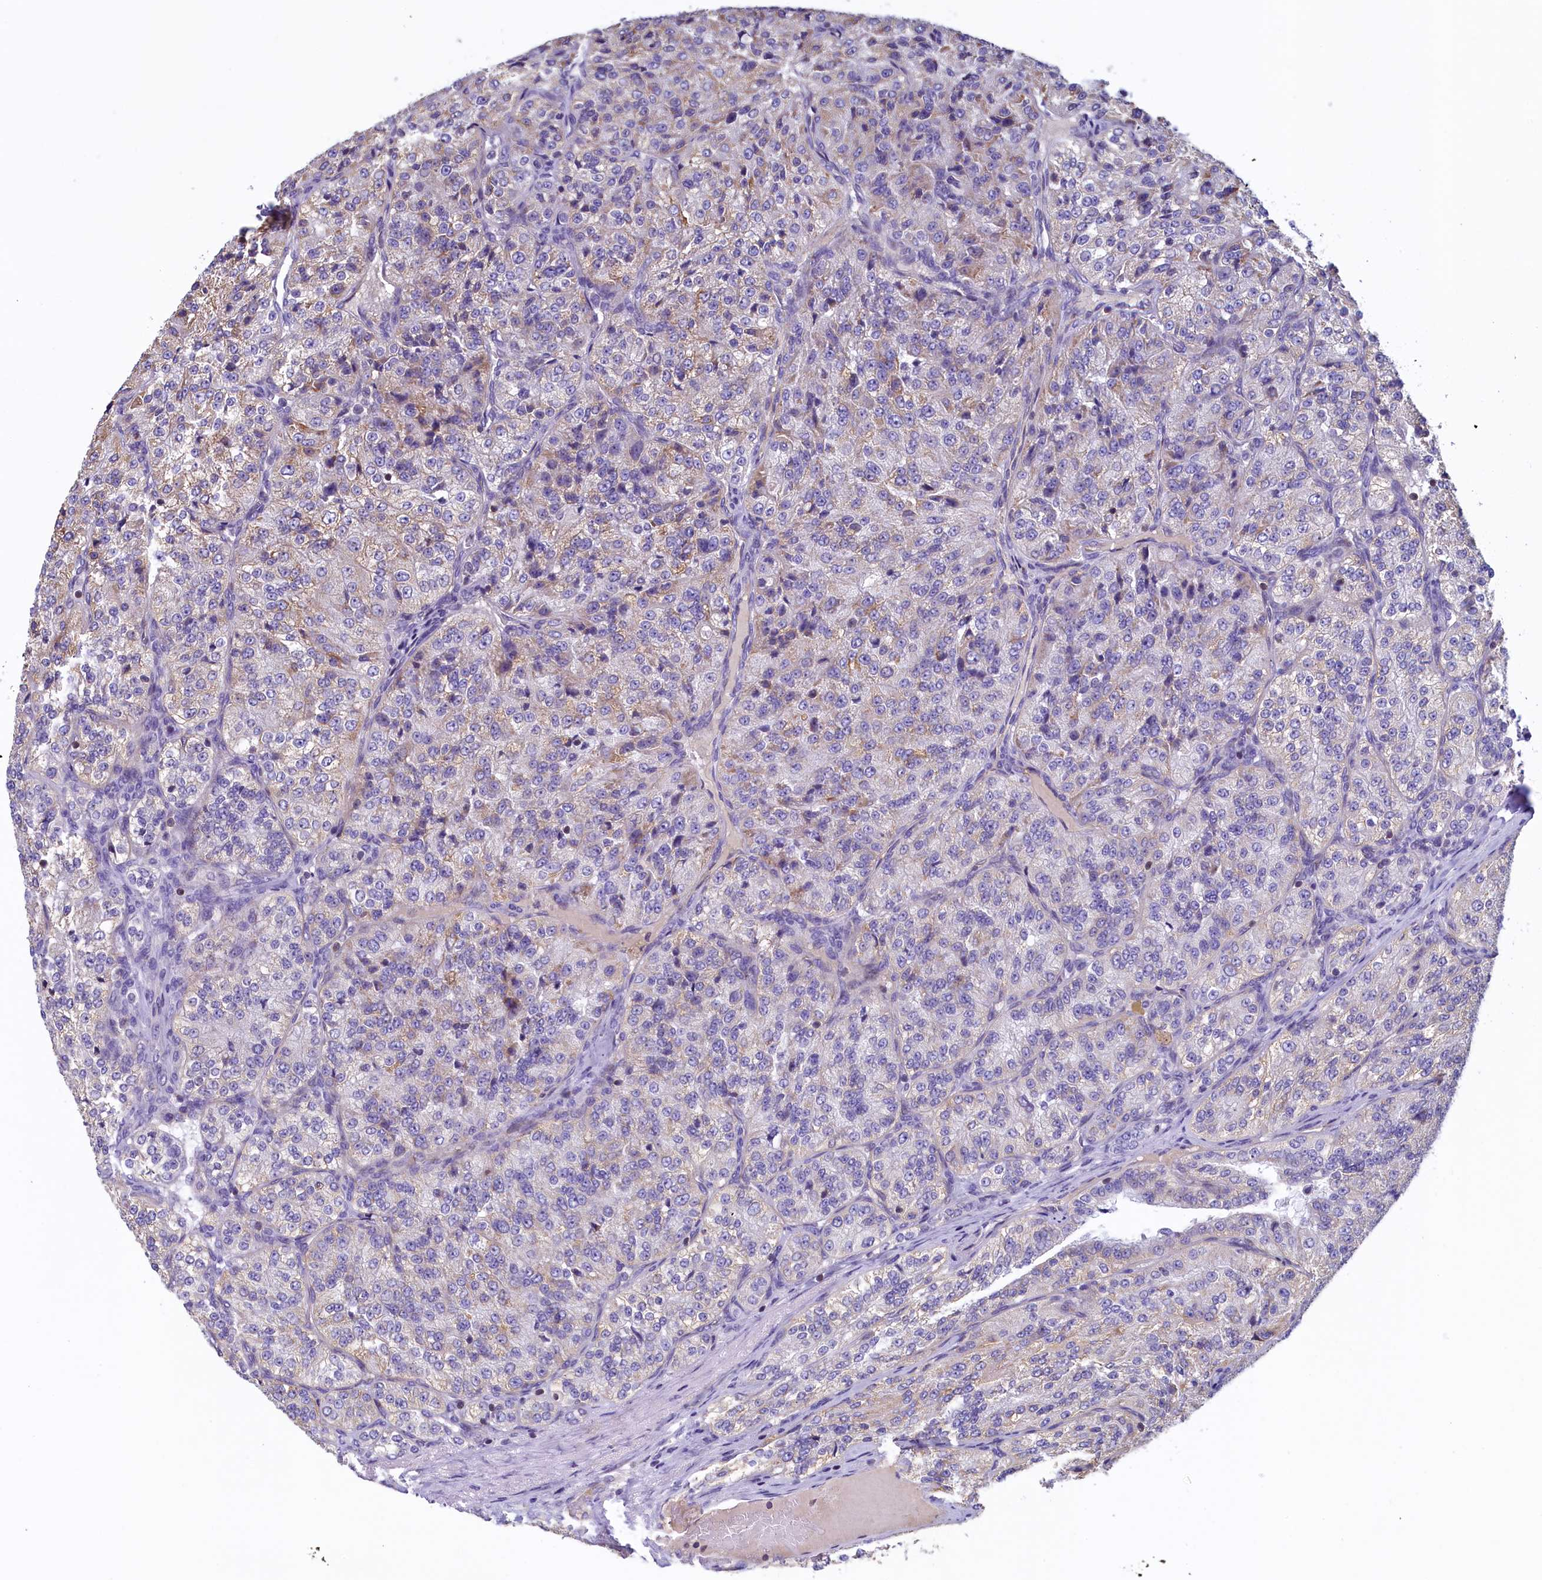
{"staining": {"intensity": "negative", "quantity": "none", "location": "none"}, "tissue": "renal cancer", "cell_type": "Tumor cells", "image_type": "cancer", "snomed": [{"axis": "morphology", "description": "Adenocarcinoma, NOS"}, {"axis": "topography", "description": "Kidney"}], "caption": "Immunohistochemistry (IHC) photomicrograph of human adenocarcinoma (renal) stained for a protein (brown), which reveals no staining in tumor cells. The staining is performed using DAB (3,3'-diaminobenzidine) brown chromogen with nuclei counter-stained in using hematoxylin.", "gene": "TRAF3IP3", "patient": {"sex": "female", "age": 63}}